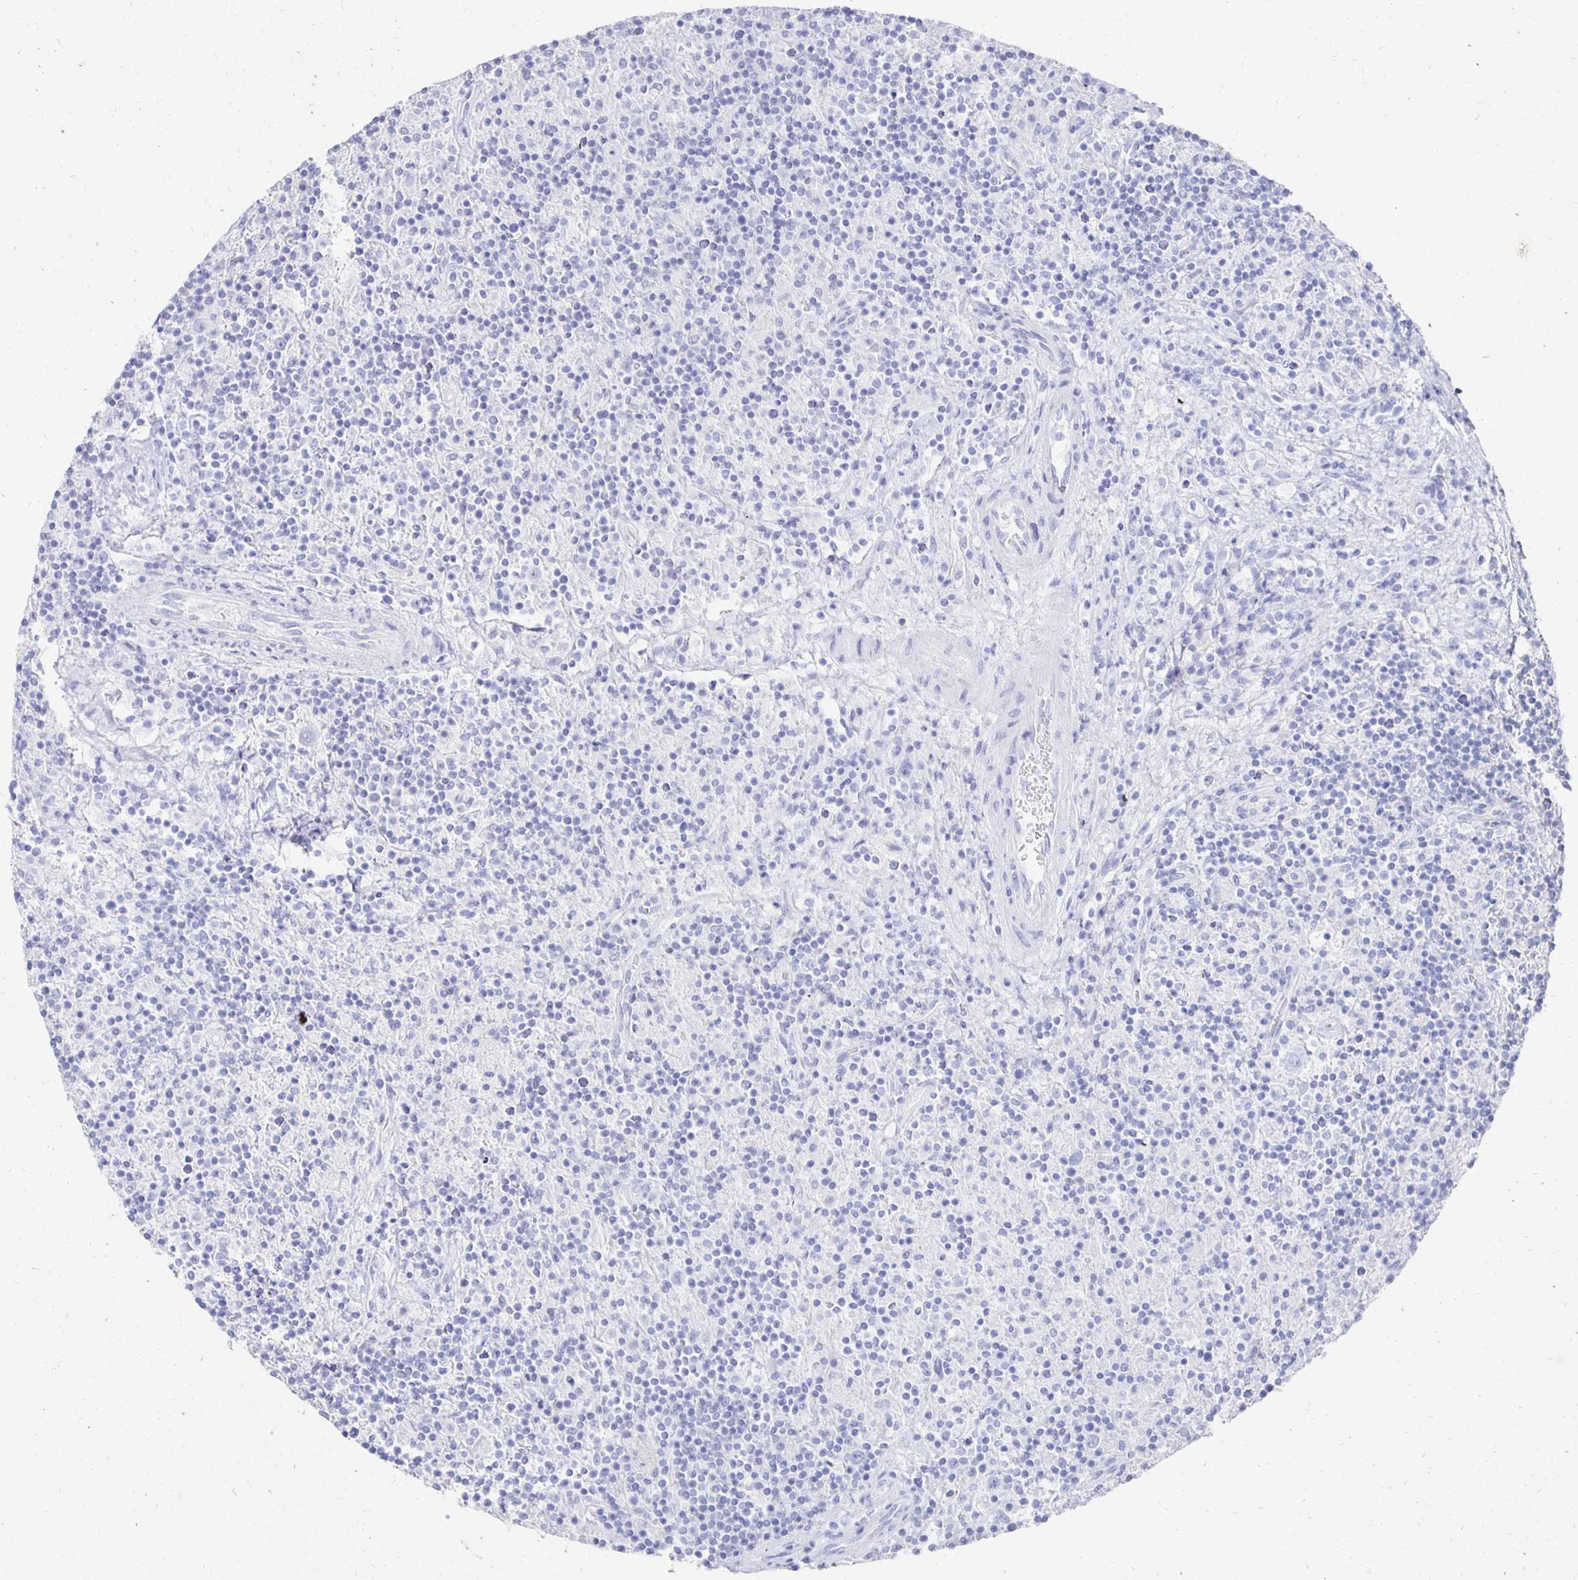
{"staining": {"intensity": "negative", "quantity": "none", "location": "none"}, "tissue": "lymphoma", "cell_type": "Tumor cells", "image_type": "cancer", "snomed": [{"axis": "morphology", "description": "Hodgkin's disease, NOS"}, {"axis": "topography", "description": "Lymph node"}], "caption": "Lymphoma was stained to show a protein in brown. There is no significant expression in tumor cells. (Brightfield microscopy of DAB (3,3'-diaminobenzidine) IHC at high magnification).", "gene": "PRDM7", "patient": {"sex": "male", "age": 70}}